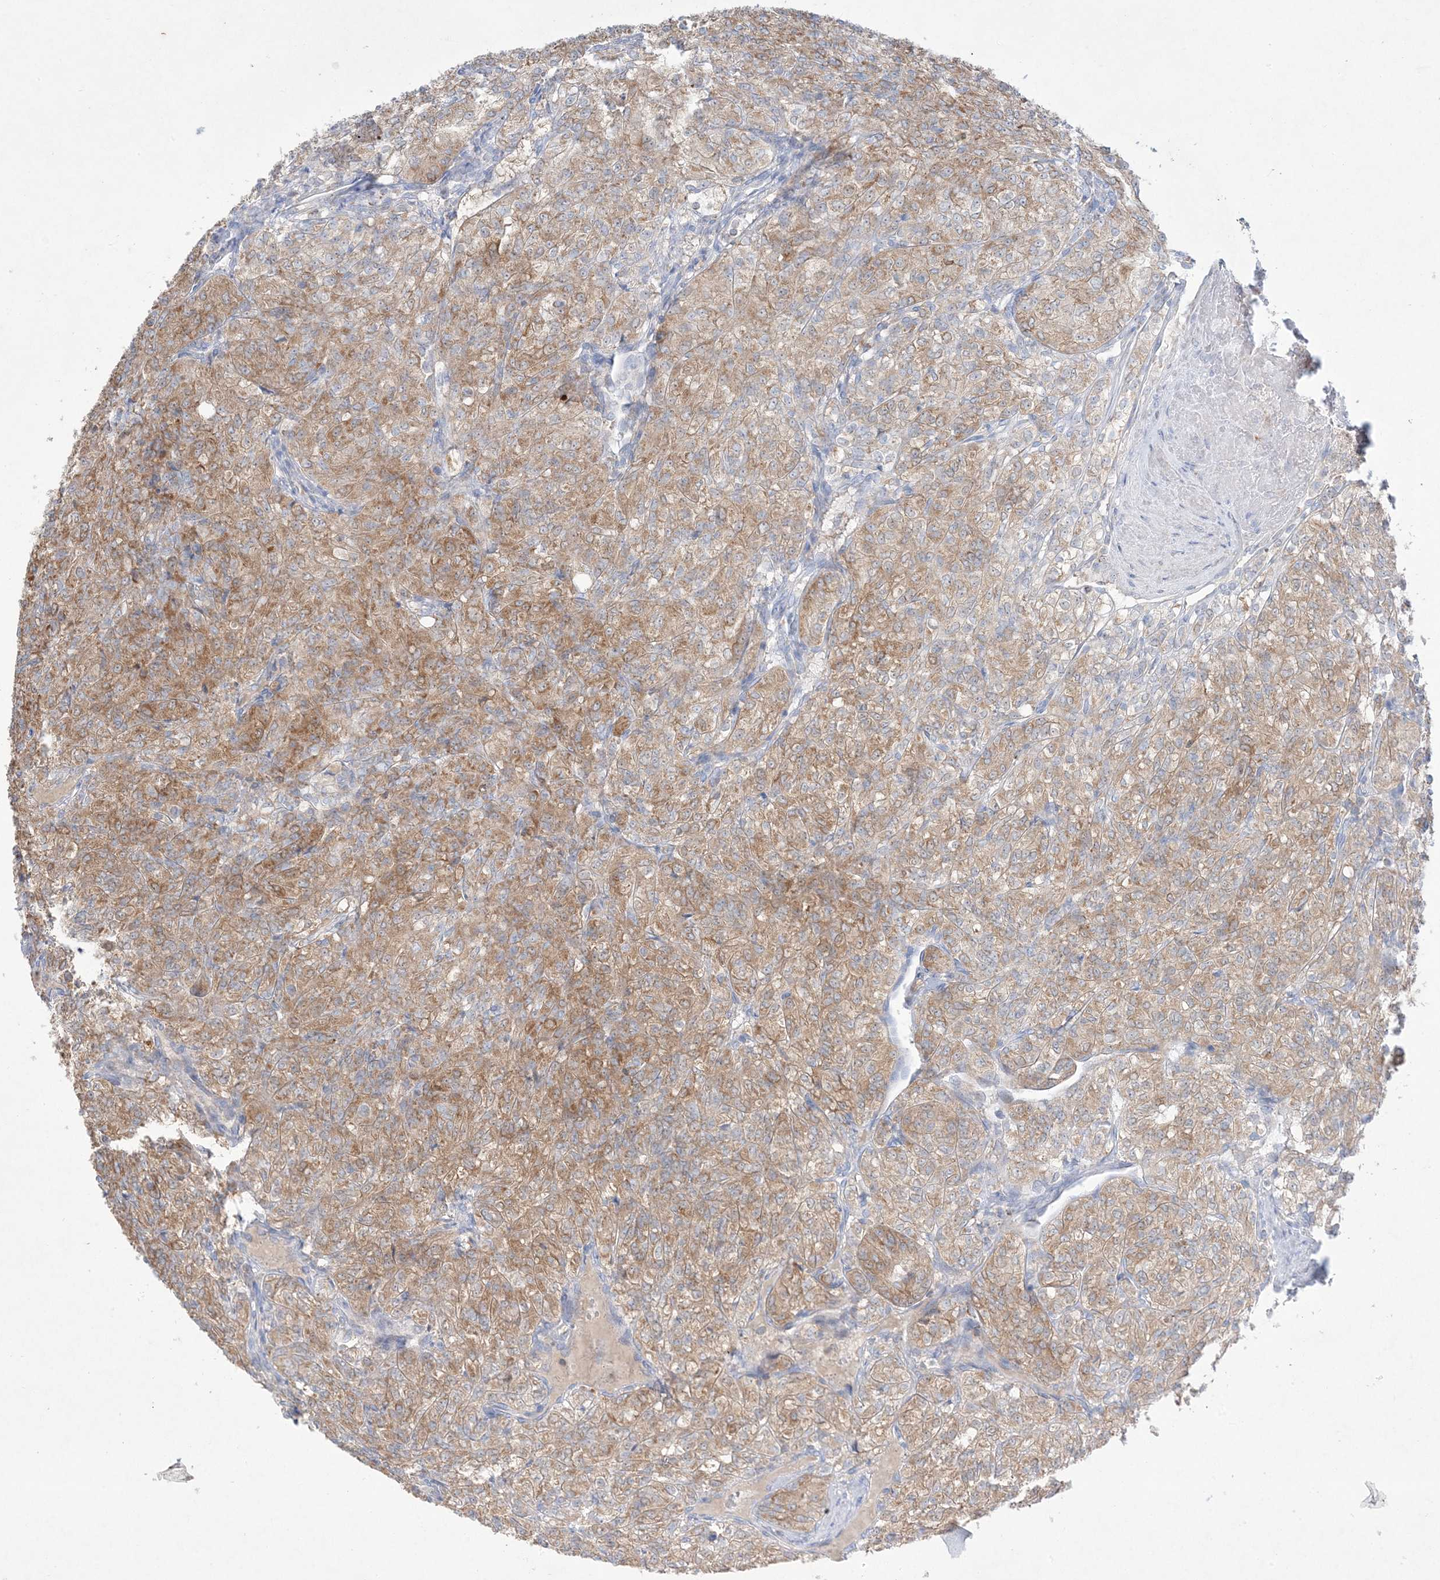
{"staining": {"intensity": "moderate", "quantity": ">75%", "location": "cytoplasmic/membranous"}, "tissue": "renal cancer", "cell_type": "Tumor cells", "image_type": "cancer", "snomed": [{"axis": "morphology", "description": "Adenocarcinoma, NOS"}, {"axis": "topography", "description": "Kidney"}], "caption": "The immunohistochemical stain highlights moderate cytoplasmic/membranous staining in tumor cells of renal cancer tissue.", "gene": "KCTD6", "patient": {"sex": "male", "age": 77}}